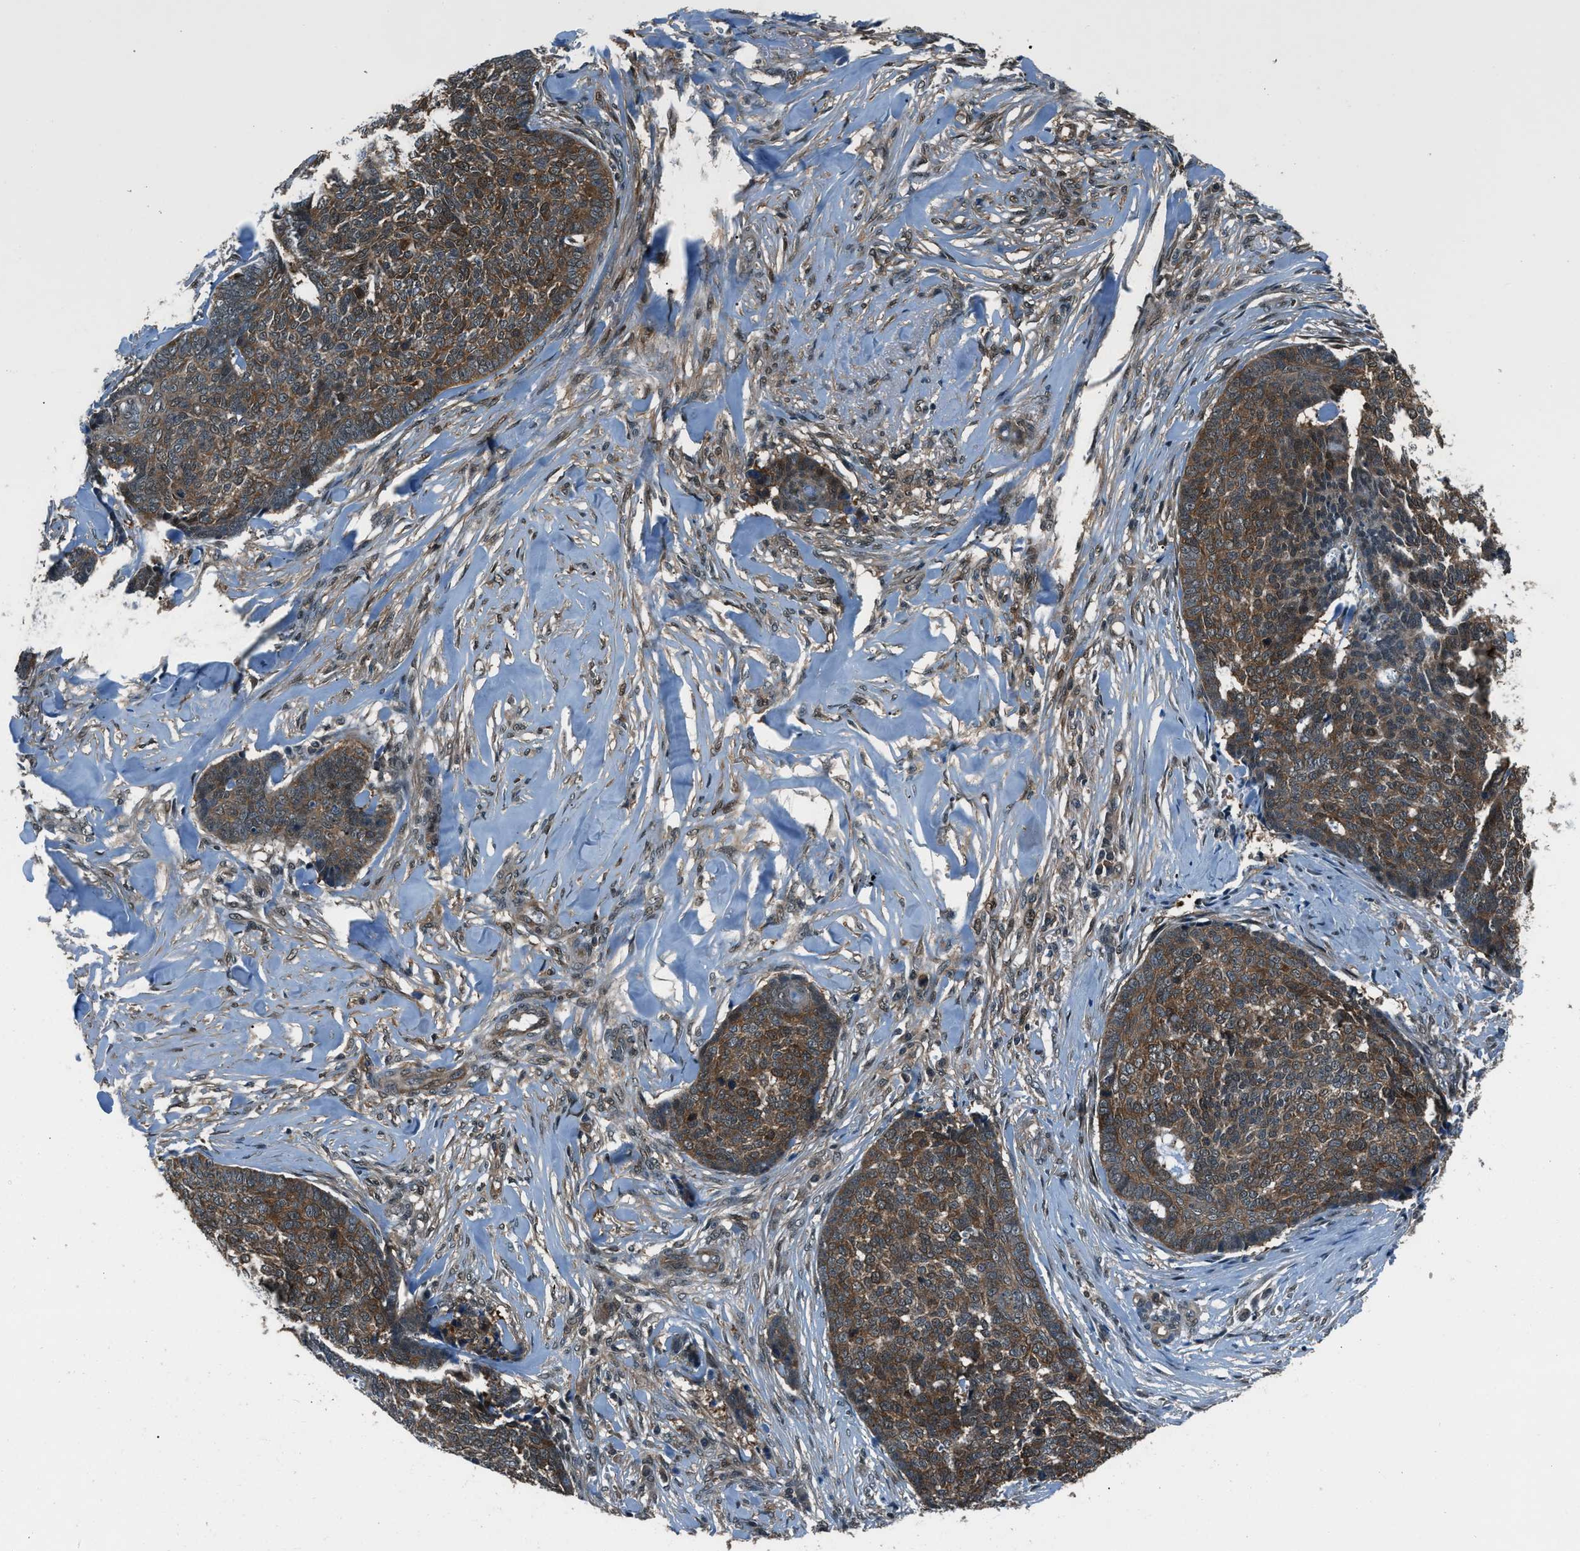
{"staining": {"intensity": "moderate", "quantity": ">75%", "location": "cytoplasmic/membranous,nuclear"}, "tissue": "skin cancer", "cell_type": "Tumor cells", "image_type": "cancer", "snomed": [{"axis": "morphology", "description": "Basal cell carcinoma"}, {"axis": "topography", "description": "Skin"}], "caption": "Moderate cytoplasmic/membranous and nuclear expression is seen in approximately >75% of tumor cells in skin cancer (basal cell carcinoma).", "gene": "NUDCD3", "patient": {"sex": "male", "age": 84}}